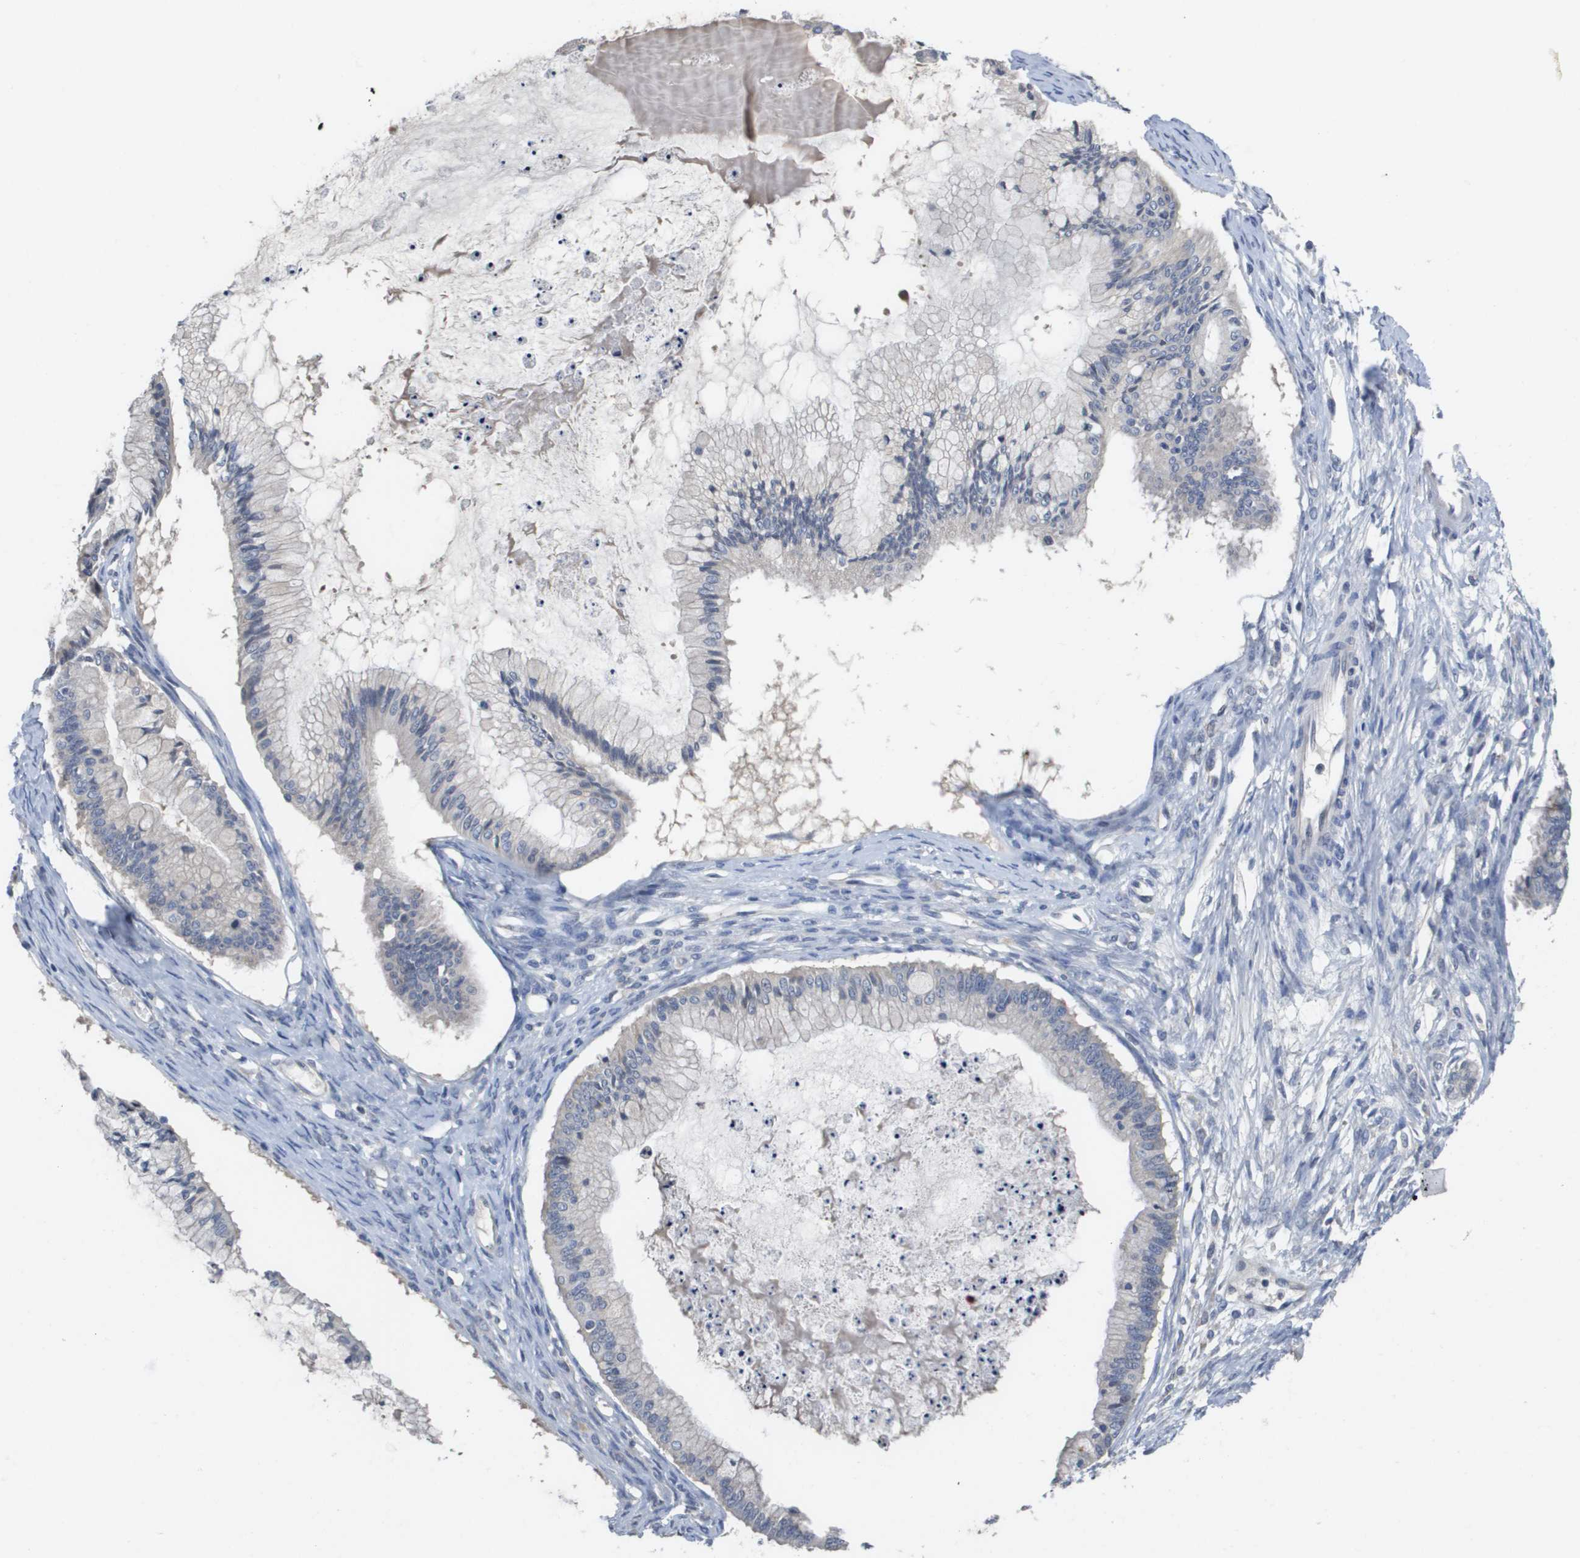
{"staining": {"intensity": "negative", "quantity": "none", "location": "none"}, "tissue": "ovarian cancer", "cell_type": "Tumor cells", "image_type": "cancer", "snomed": [{"axis": "morphology", "description": "Cystadenocarcinoma, mucinous, NOS"}, {"axis": "topography", "description": "Ovary"}], "caption": "DAB immunohistochemical staining of mucinous cystadenocarcinoma (ovarian) reveals no significant positivity in tumor cells.", "gene": "CAPN11", "patient": {"sex": "female", "age": 57}}